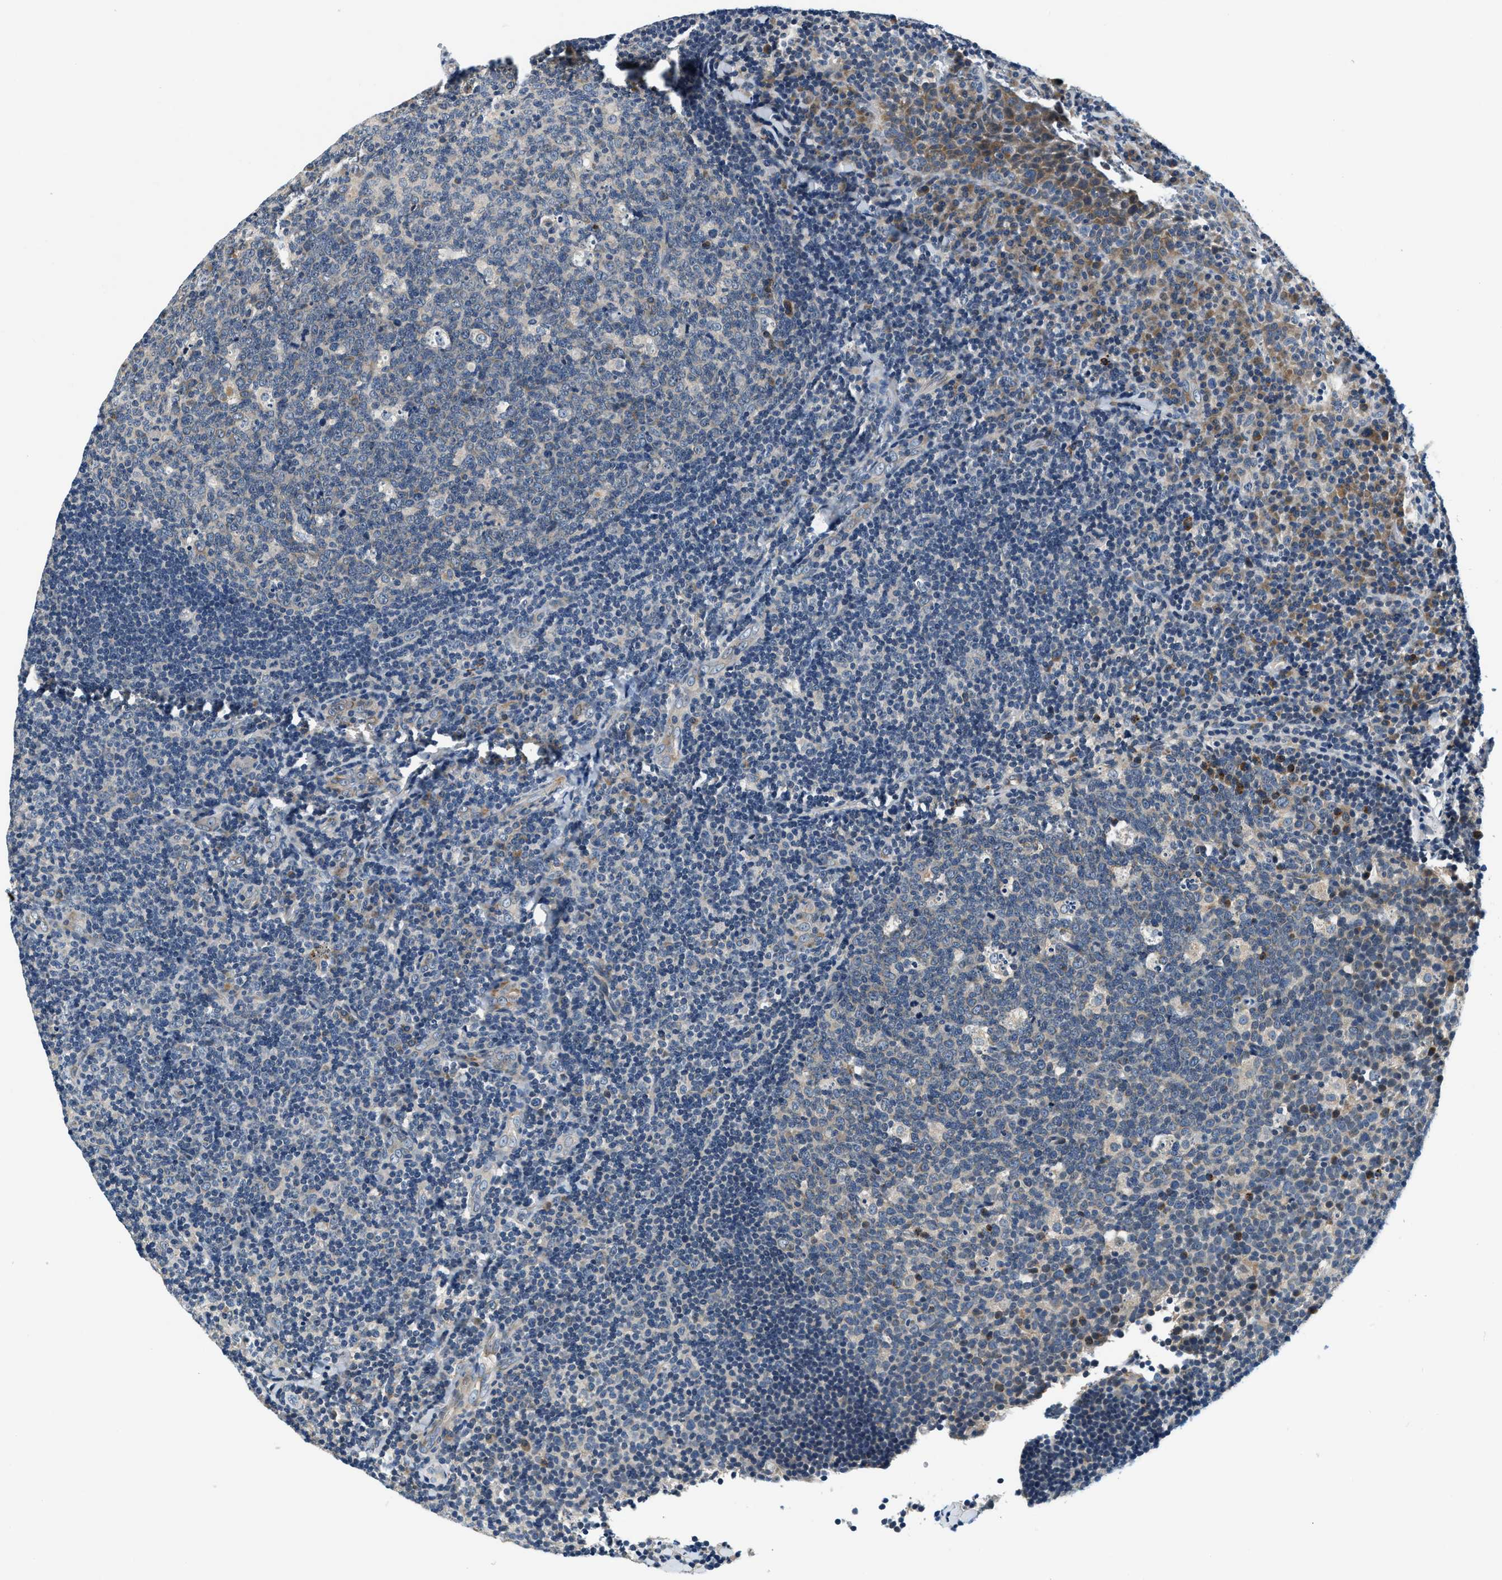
{"staining": {"intensity": "negative", "quantity": "none", "location": "none"}, "tissue": "tonsil", "cell_type": "Germinal center cells", "image_type": "normal", "snomed": [{"axis": "morphology", "description": "Normal tissue, NOS"}, {"axis": "topography", "description": "Tonsil"}], "caption": "Immunohistochemistry (IHC) of unremarkable tonsil reveals no positivity in germinal center cells. (DAB (3,3'-diaminobenzidine) immunohistochemistry (IHC) with hematoxylin counter stain).", "gene": "YAE1", "patient": {"sex": "male", "age": 17}}